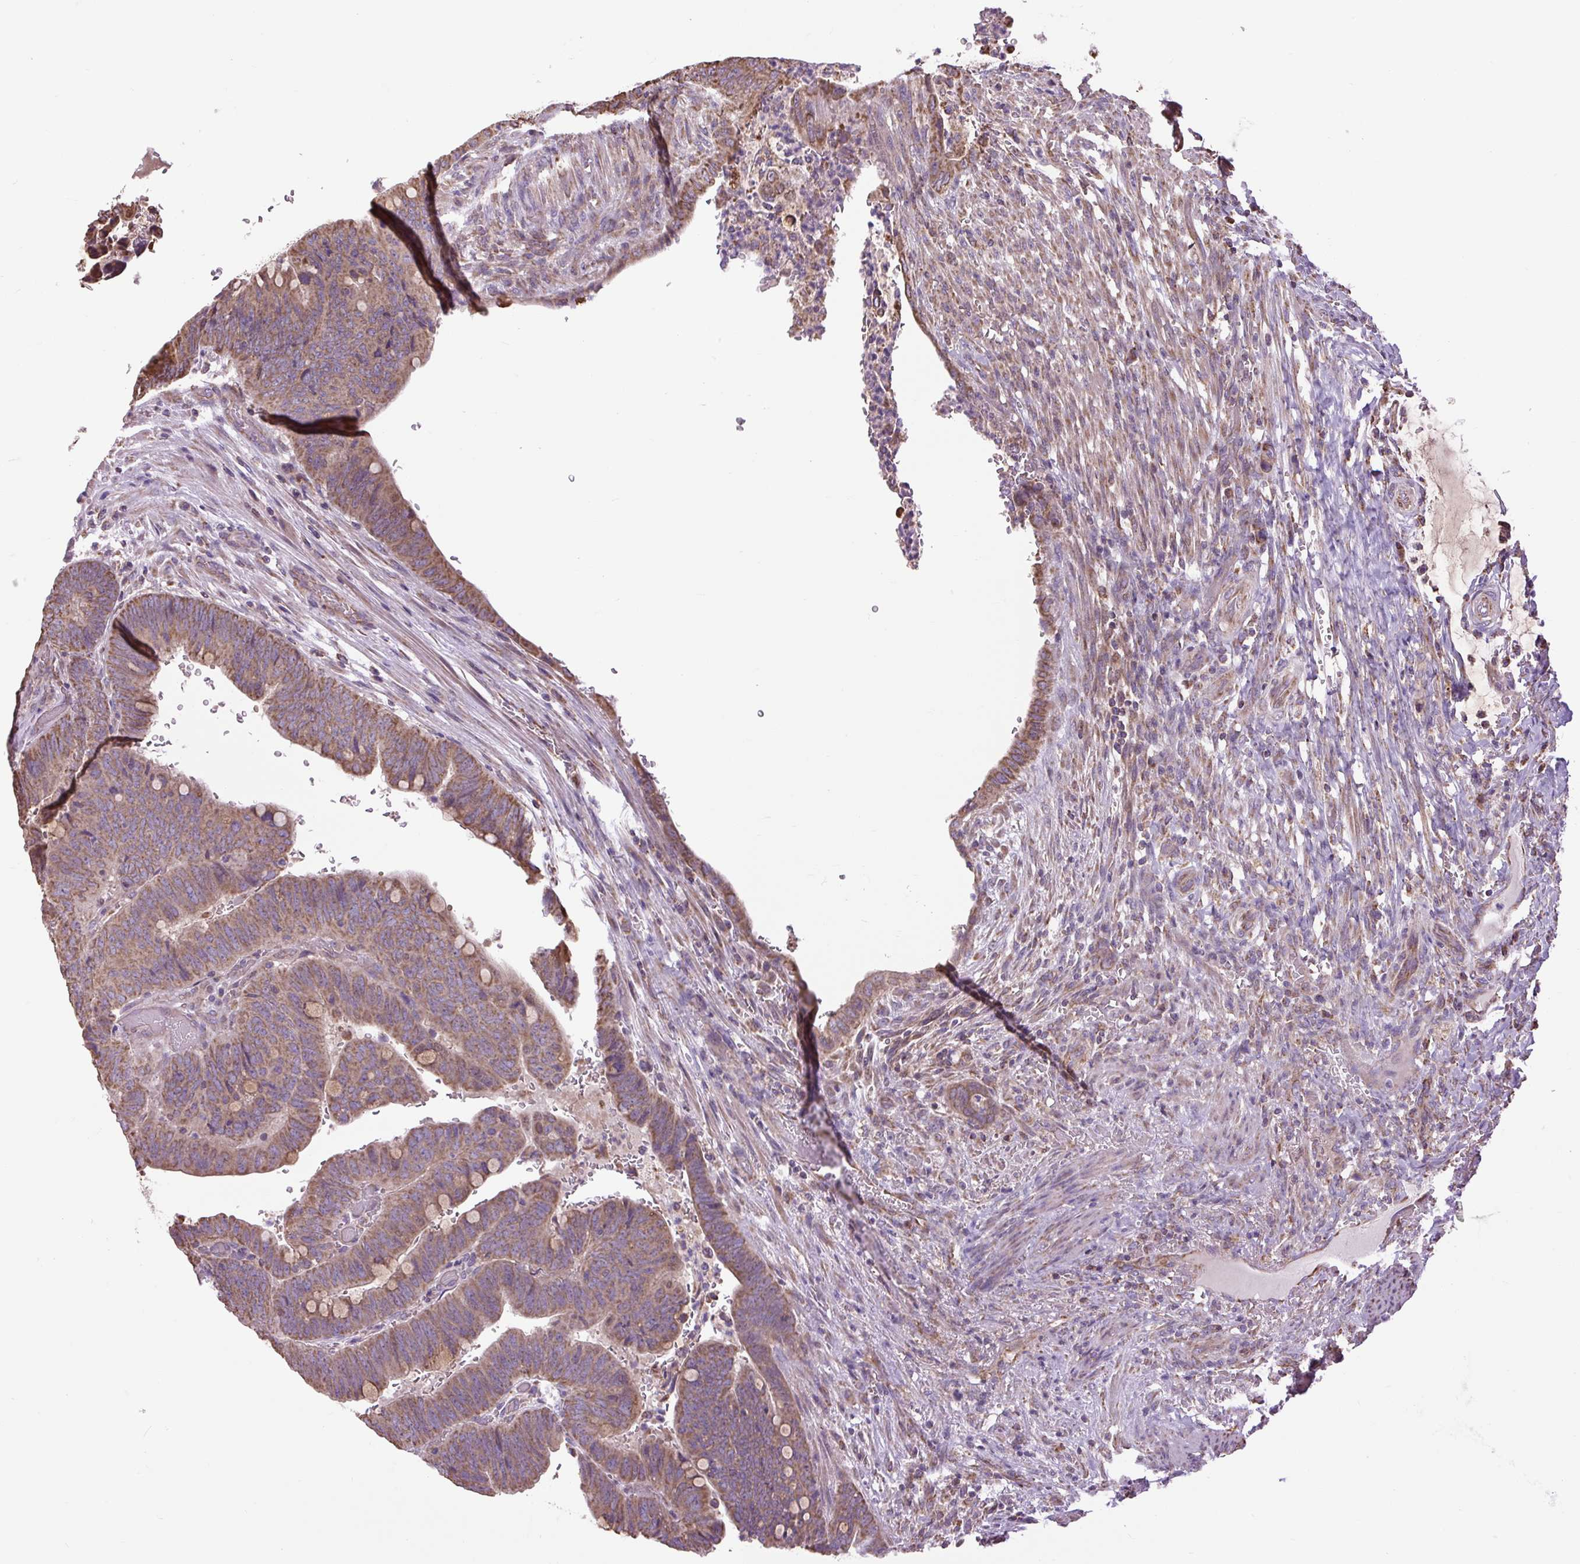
{"staining": {"intensity": "moderate", "quantity": ">75%", "location": "cytoplasmic/membranous"}, "tissue": "colorectal cancer", "cell_type": "Tumor cells", "image_type": "cancer", "snomed": [{"axis": "morphology", "description": "Normal tissue, NOS"}, {"axis": "morphology", "description": "Adenocarcinoma, NOS"}, {"axis": "topography", "description": "Rectum"}, {"axis": "topography", "description": "Peripheral nerve tissue"}], "caption": "Colorectal adenocarcinoma was stained to show a protein in brown. There is medium levels of moderate cytoplasmic/membranous positivity in approximately >75% of tumor cells. The staining was performed using DAB (3,3'-diaminobenzidine), with brown indicating positive protein expression. Nuclei are stained blue with hematoxylin.", "gene": "PLCG1", "patient": {"sex": "male", "age": 92}}